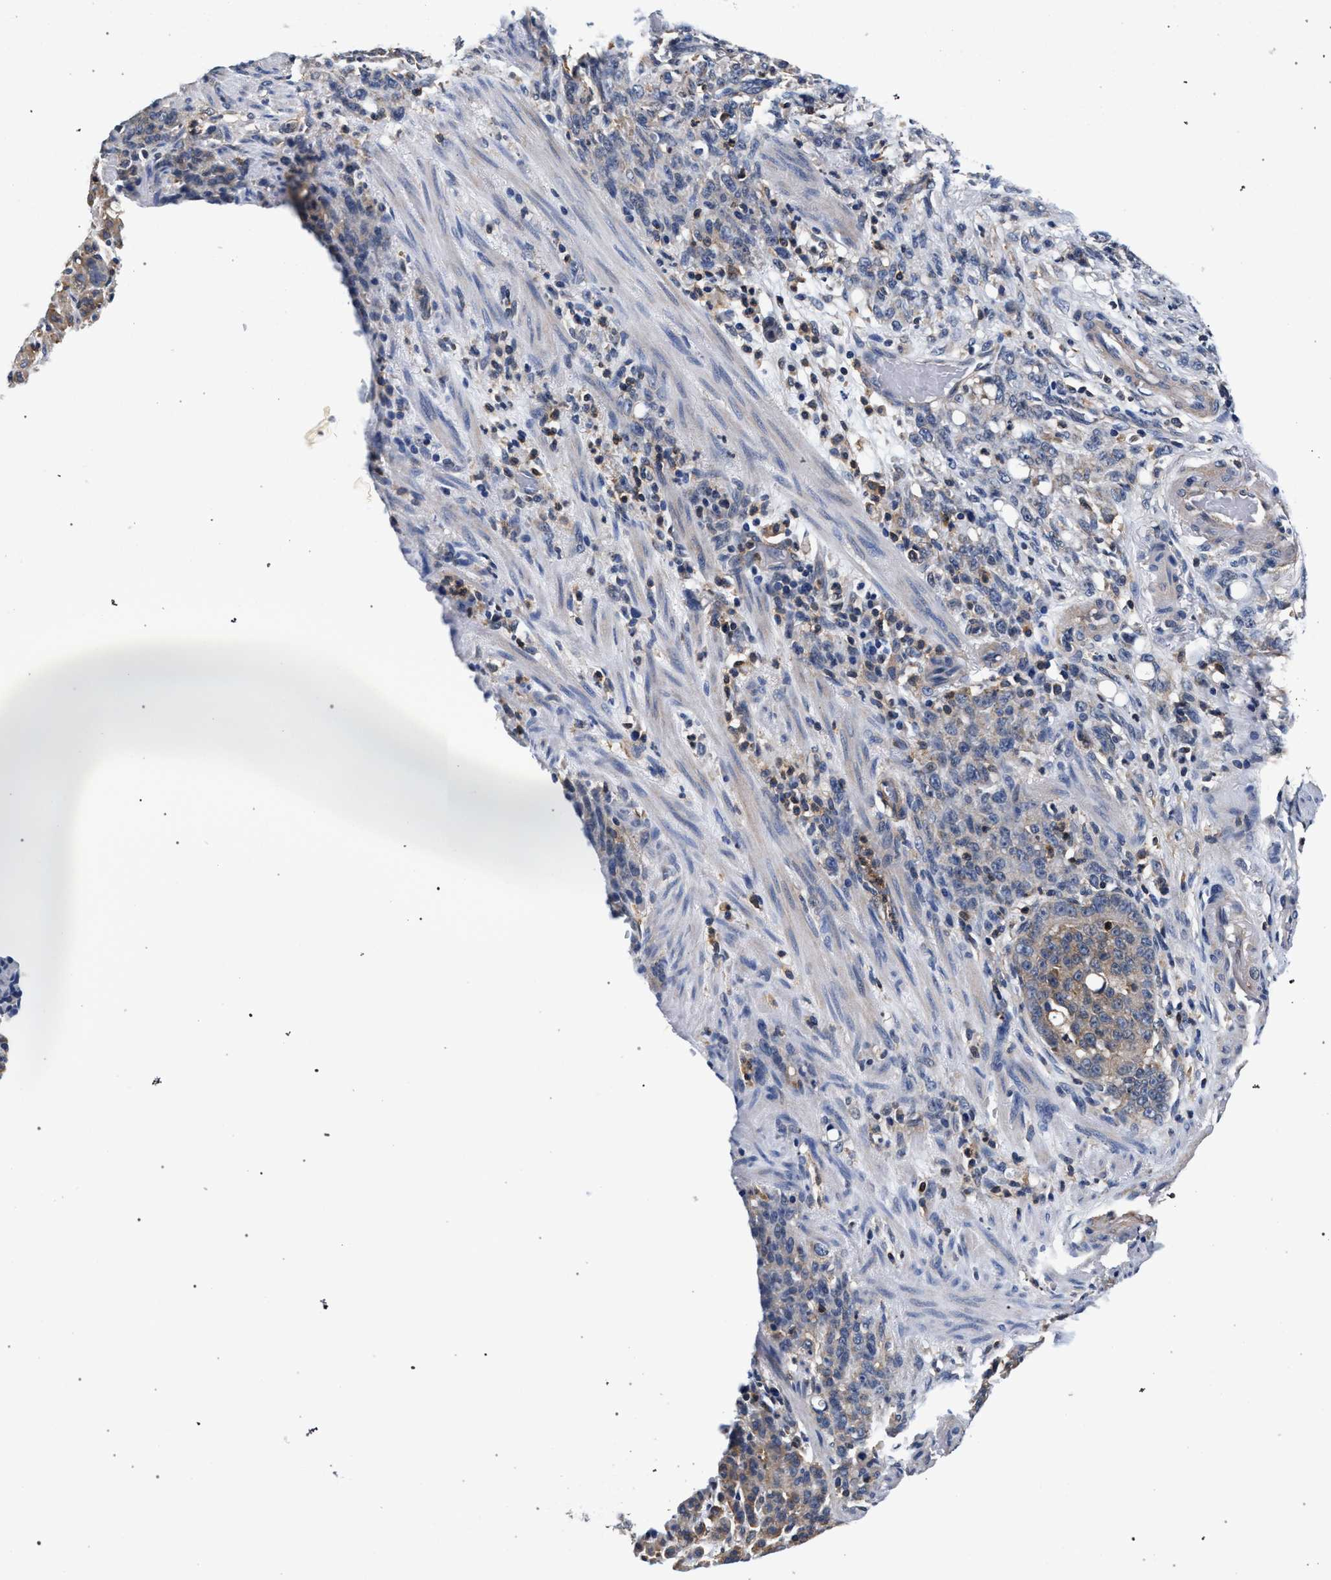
{"staining": {"intensity": "weak", "quantity": "<25%", "location": "cytoplasmic/membranous"}, "tissue": "stomach cancer", "cell_type": "Tumor cells", "image_type": "cancer", "snomed": [{"axis": "morphology", "description": "Adenocarcinoma, NOS"}, {"axis": "topography", "description": "Stomach, lower"}], "caption": "DAB (3,3'-diaminobenzidine) immunohistochemical staining of human stomach adenocarcinoma exhibits no significant expression in tumor cells.", "gene": "LASP1", "patient": {"sex": "male", "age": 88}}